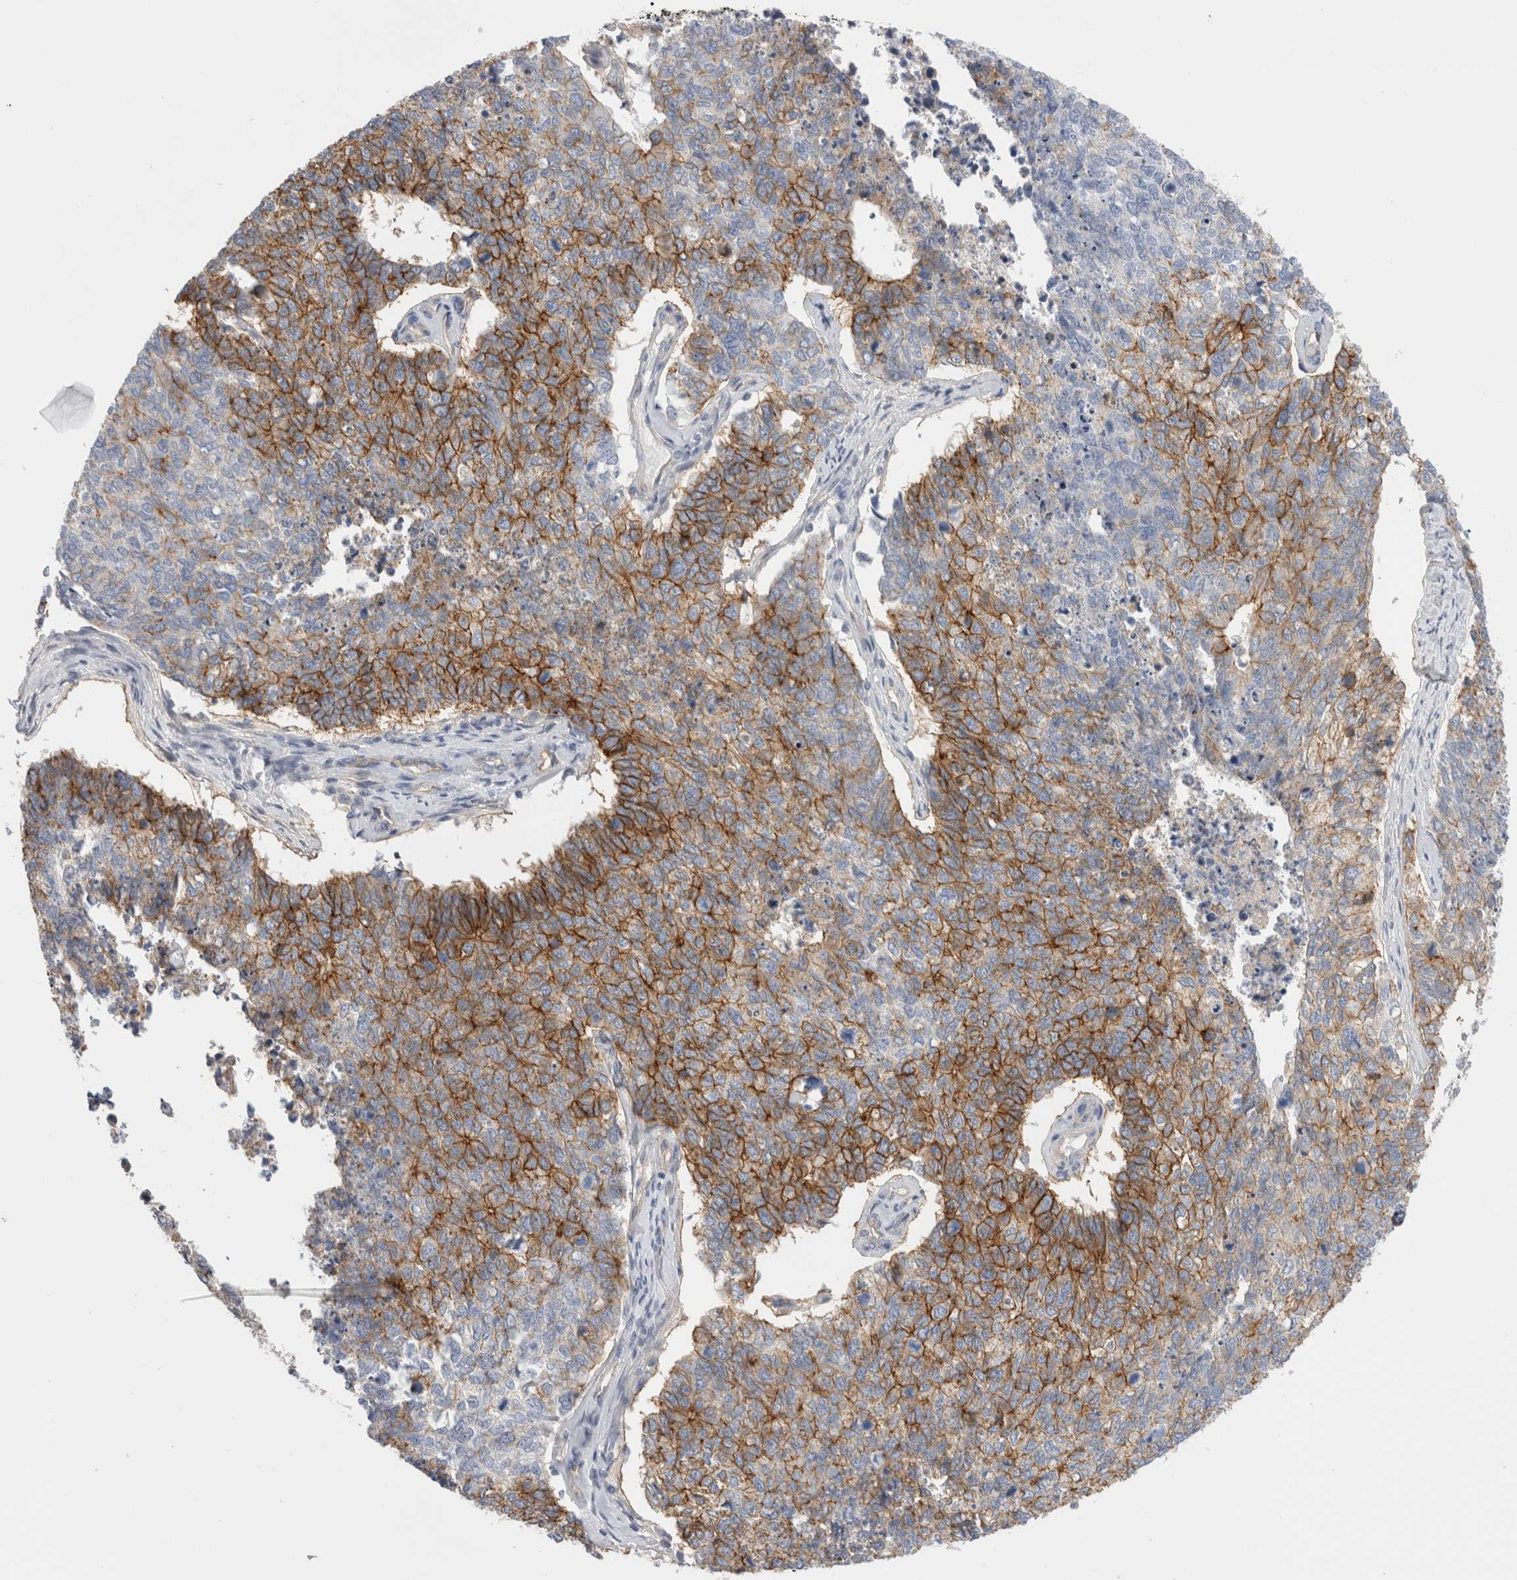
{"staining": {"intensity": "moderate", "quantity": ">75%", "location": "cytoplasmic/membranous"}, "tissue": "cervical cancer", "cell_type": "Tumor cells", "image_type": "cancer", "snomed": [{"axis": "morphology", "description": "Squamous cell carcinoma, NOS"}, {"axis": "topography", "description": "Cervix"}], "caption": "Immunohistochemical staining of human cervical cancer (squamous cell carcinoma) reveals medium levels of moderate cytoplasmic/membranous staining in approximately >75% of tumor cells.", "gene": "VANGL1", "patient": {"sex": "female", "age": 63}}